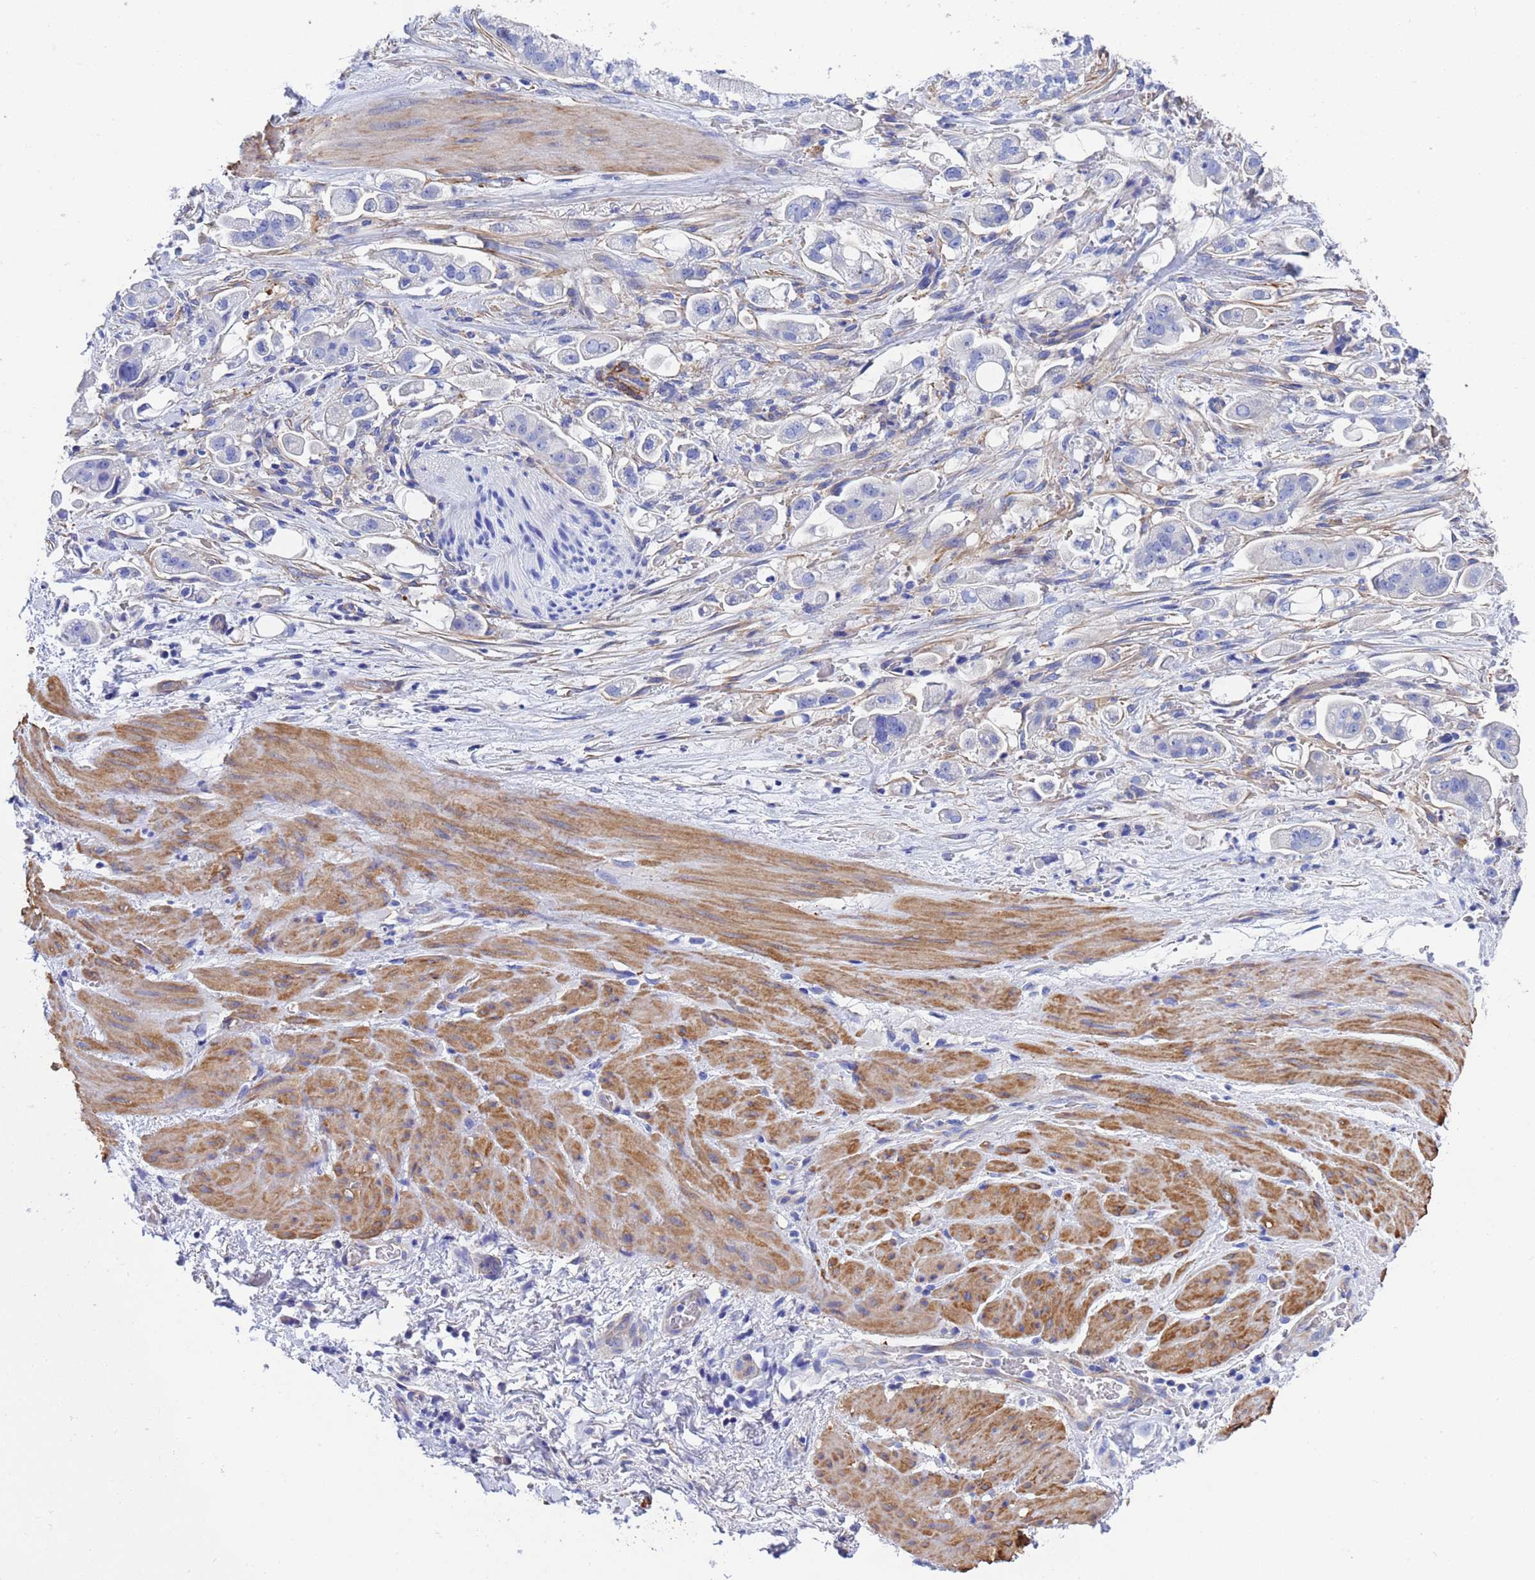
{"staining": {"intensity": "negative", "quantity": "none", "location": "none"}, "tissue": "stomach cancer", "cell_type": "Tumor cells", "image_type": "cancer", "snomed": [{"axis": "morphology", "description": "Adenocarcinoma, NOS"}, {"axis": "topography", "description": "Stomach"}], "caption": "IHC micrograph of adenocarcinoma (stomach) stained for a protein (brown), which reveals no staining in tumor cells.", "gene": "CST4", "patient": {"sex": "male", "age": 62}}